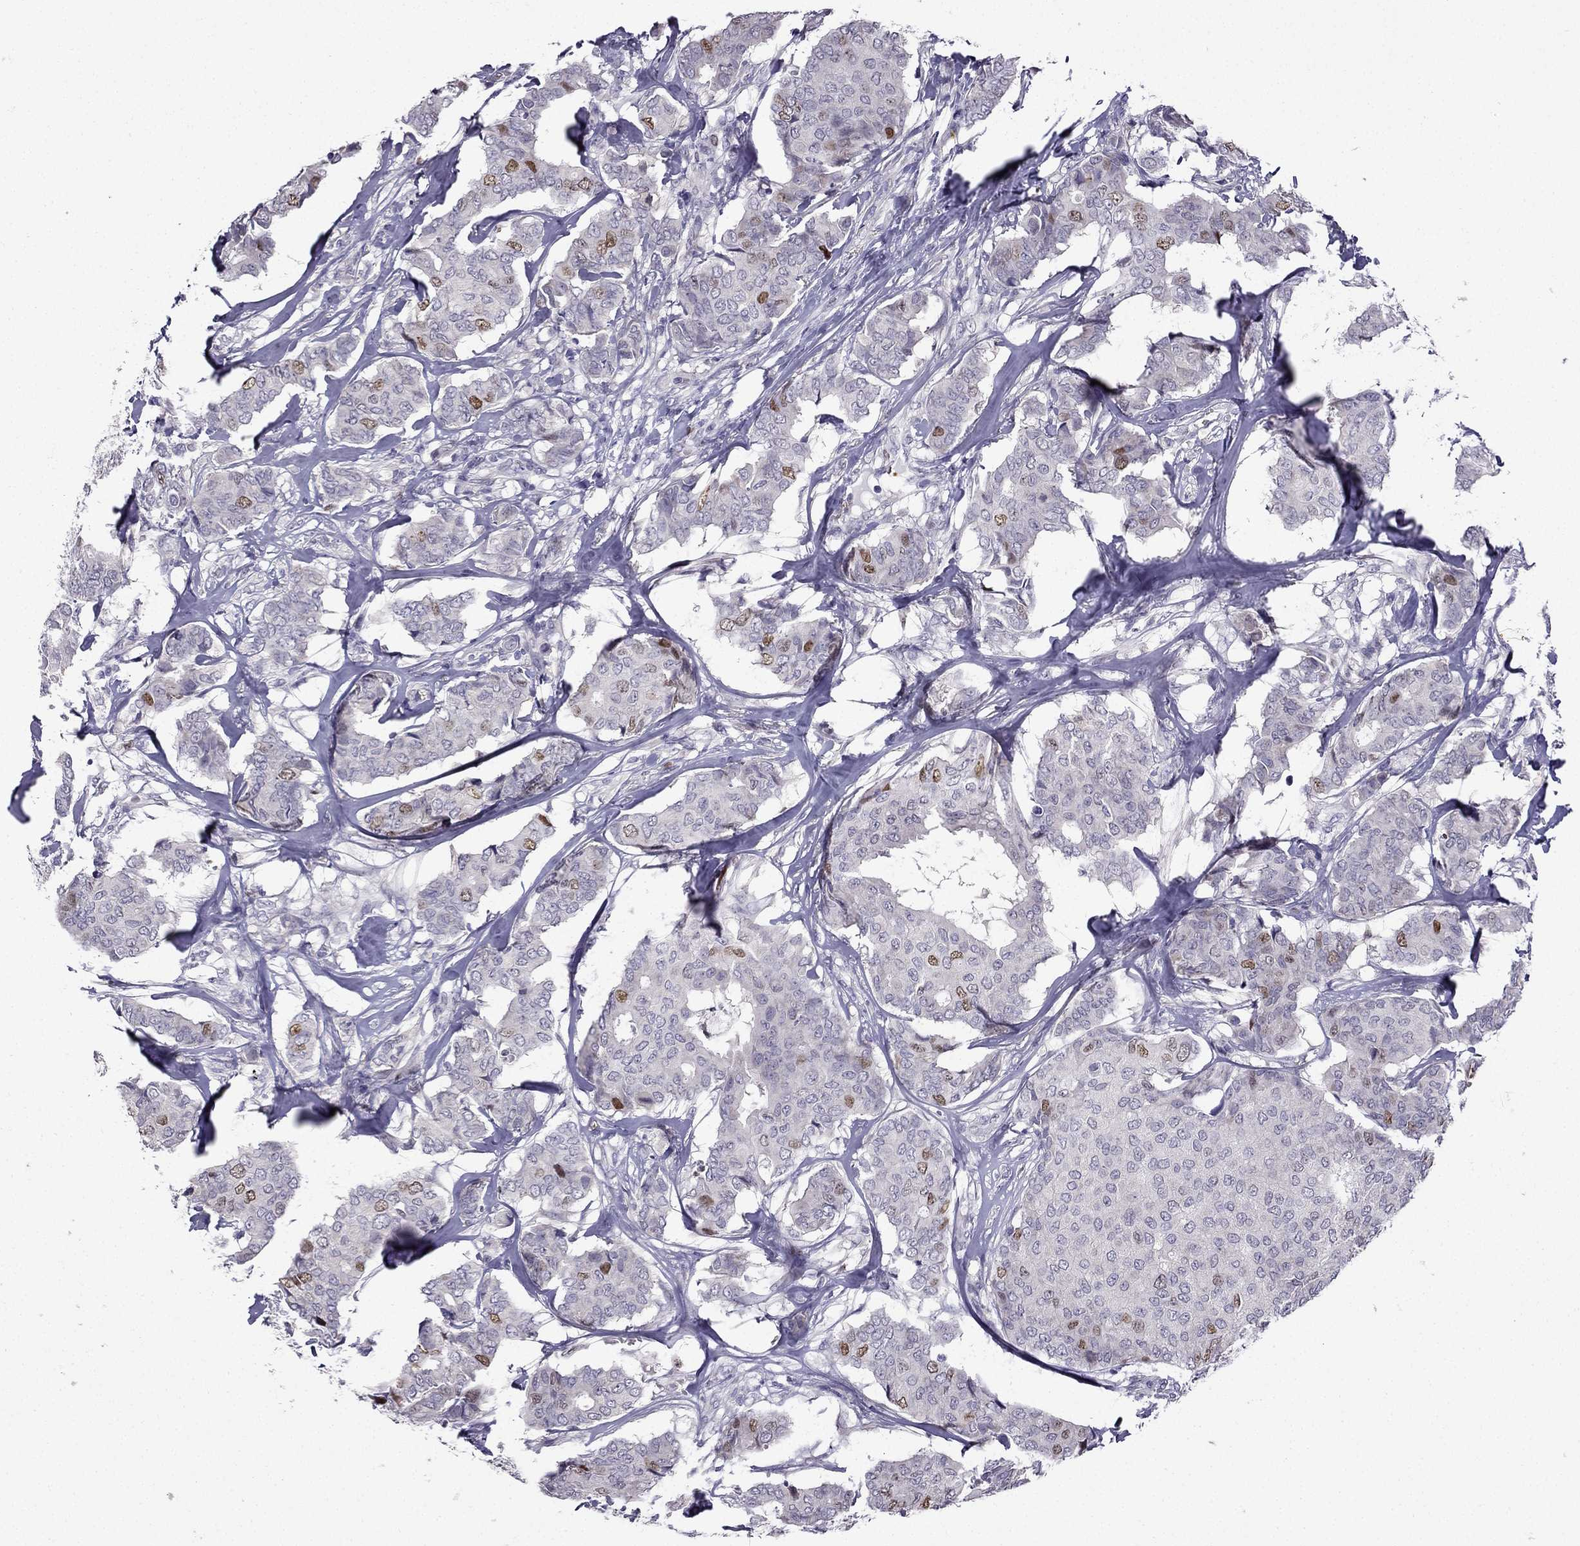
{"staining": {"intensity": "moderate", "quantity": "<25%", "location": "nuclear"}, "tissue": "breast cancer", "cell_type": "Tumor cells", "image_type": "cancer", "snomed": [{"axis": "morphology", "description": "Duct carcinoma"}, {"axis": "topography", "description": "Breast"}], "caption": "The micrograph shows staining of breast infiltrating ductal carcinoma, revealing moderate nuclear protein staining (brown color) within tumor cells.", "gene": "UHRF1", "patient": {"sex": "female", "age": 75}}